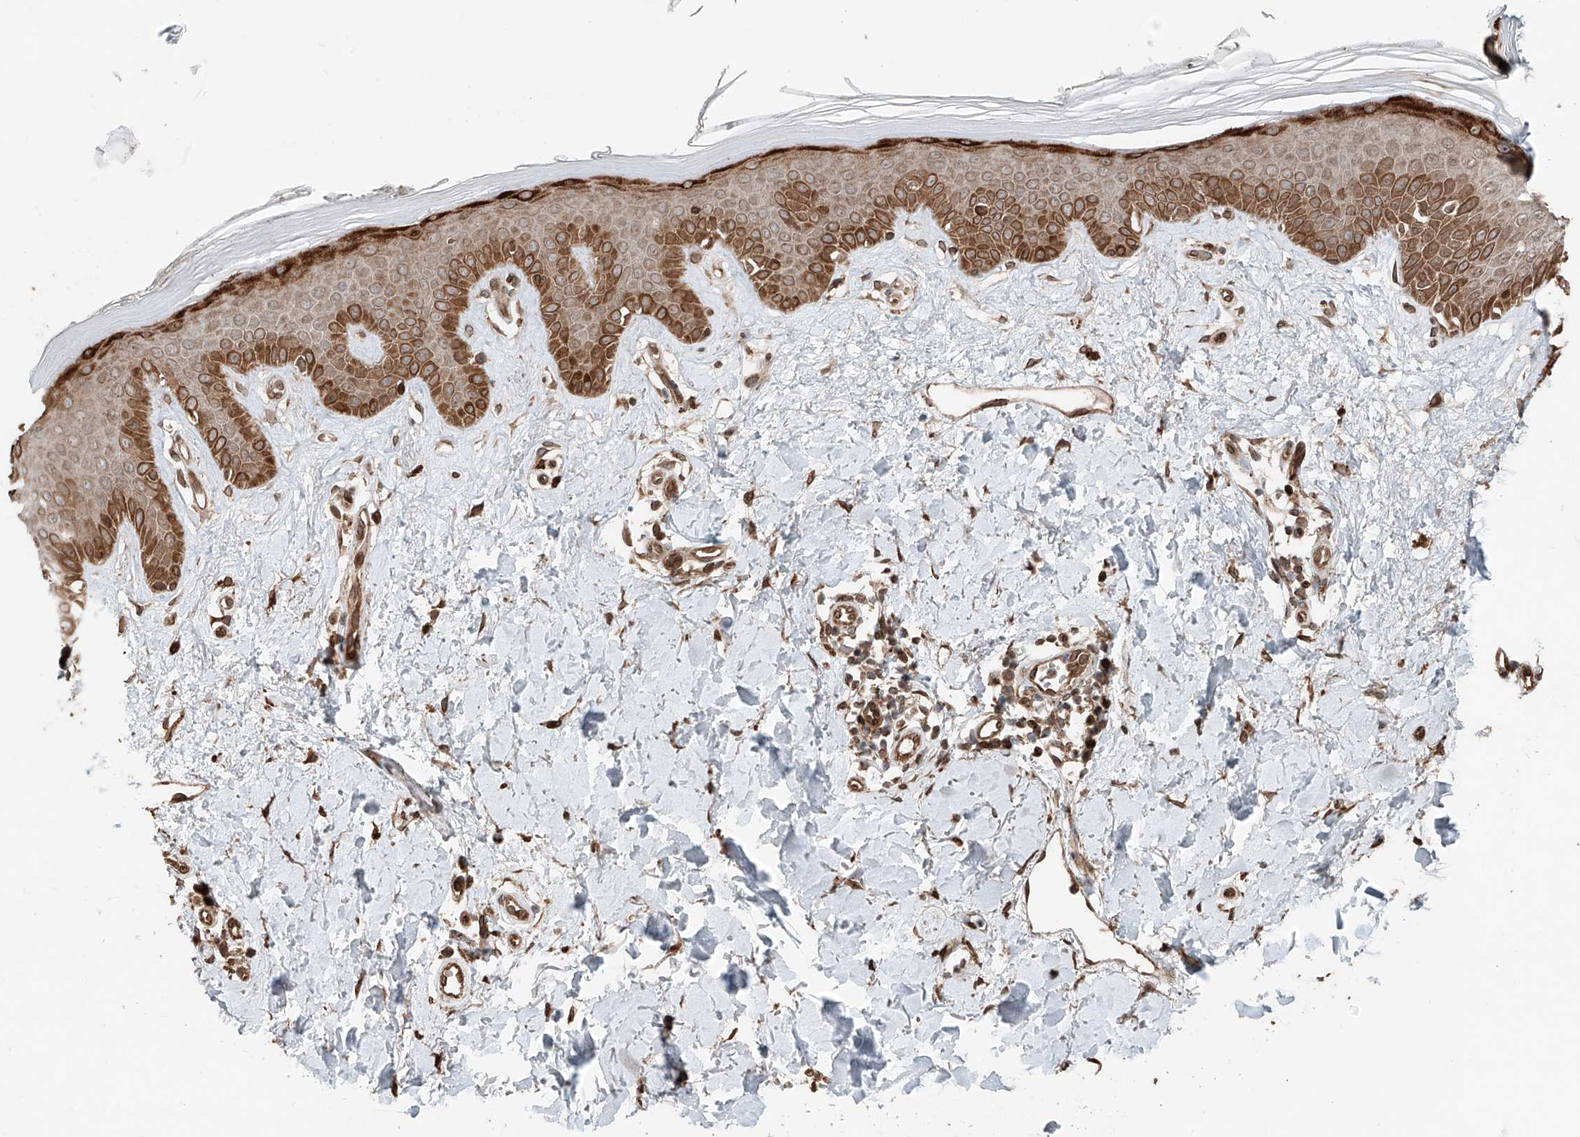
{"staining": {"intensity": "strong", "quantity": ">75%", "location": "cytoplasmic/membranous"}, "tissue": "skin", "cell_type": "Fibroblasts", "image_type": "normal", "snomed": [{"axis": "morphology", "description": "Normal tissue, NOS"}, {"axis": "topography", "description": "Skin"}], "caption": "Protein expression analysis of normal human skin reveals strong cytoplasmic/membranous expression in approximately >75% of fibroblasts.", "gene": "CEP162", "patient": {"sex": "female", "age": 64}}